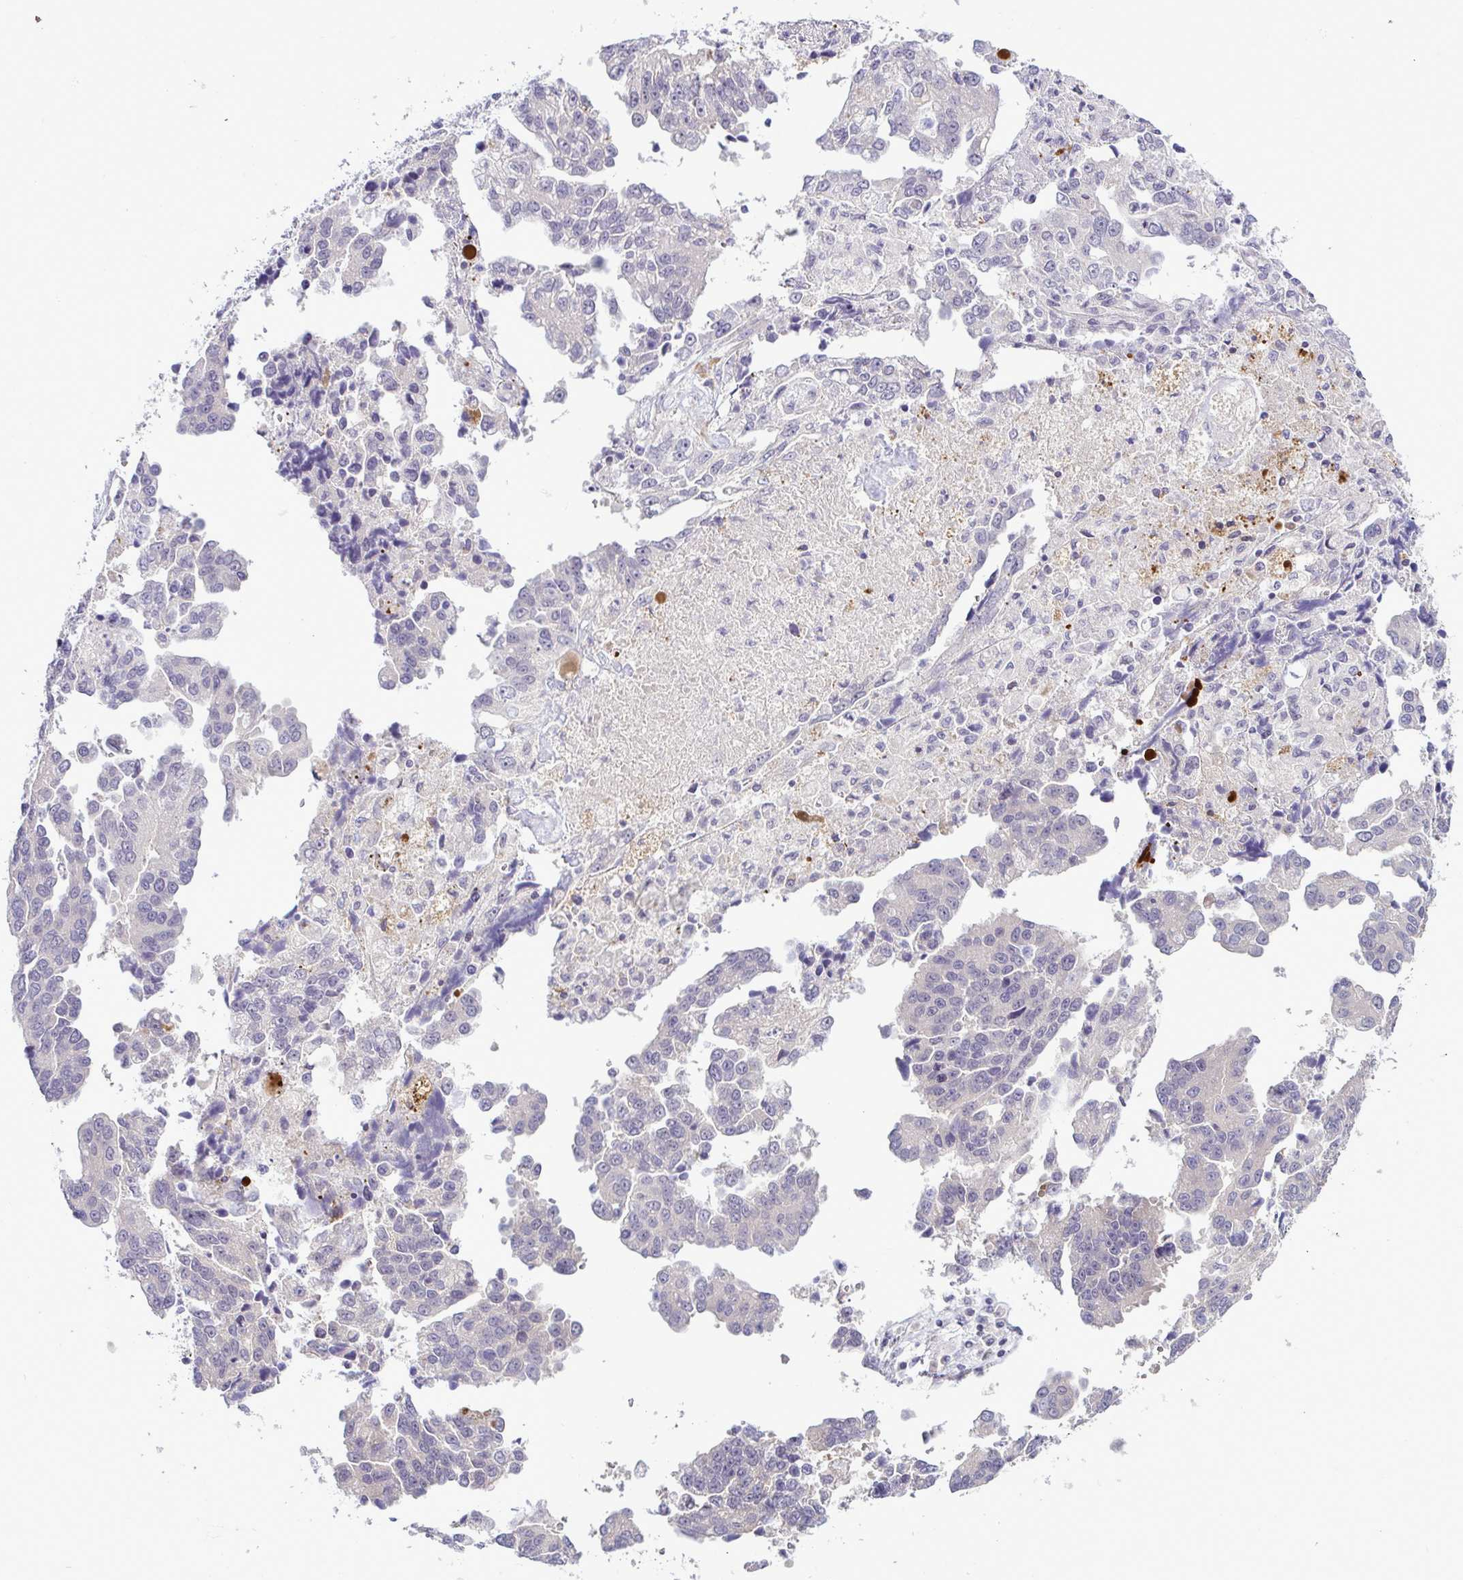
{"staining": {"intensity": "negative", "quantity": "none", "location": "none"}, "tissue": "ovarian cancer", "cell_type": "Tumor cells", "image_type": "cancer", "snomed": [{"axis": "morphology", "description": "Cystadenocarcinoma, serous, NOS"}, {"axis": "topography", "description": "Ovary"}], "caption": "A histopathology image of human serous cystadenocarcinoma (ovarian) is negative for staining in tumor cells.", "gene": "SYNPO2L", "patient": {"sex": "female", "age": 75}}